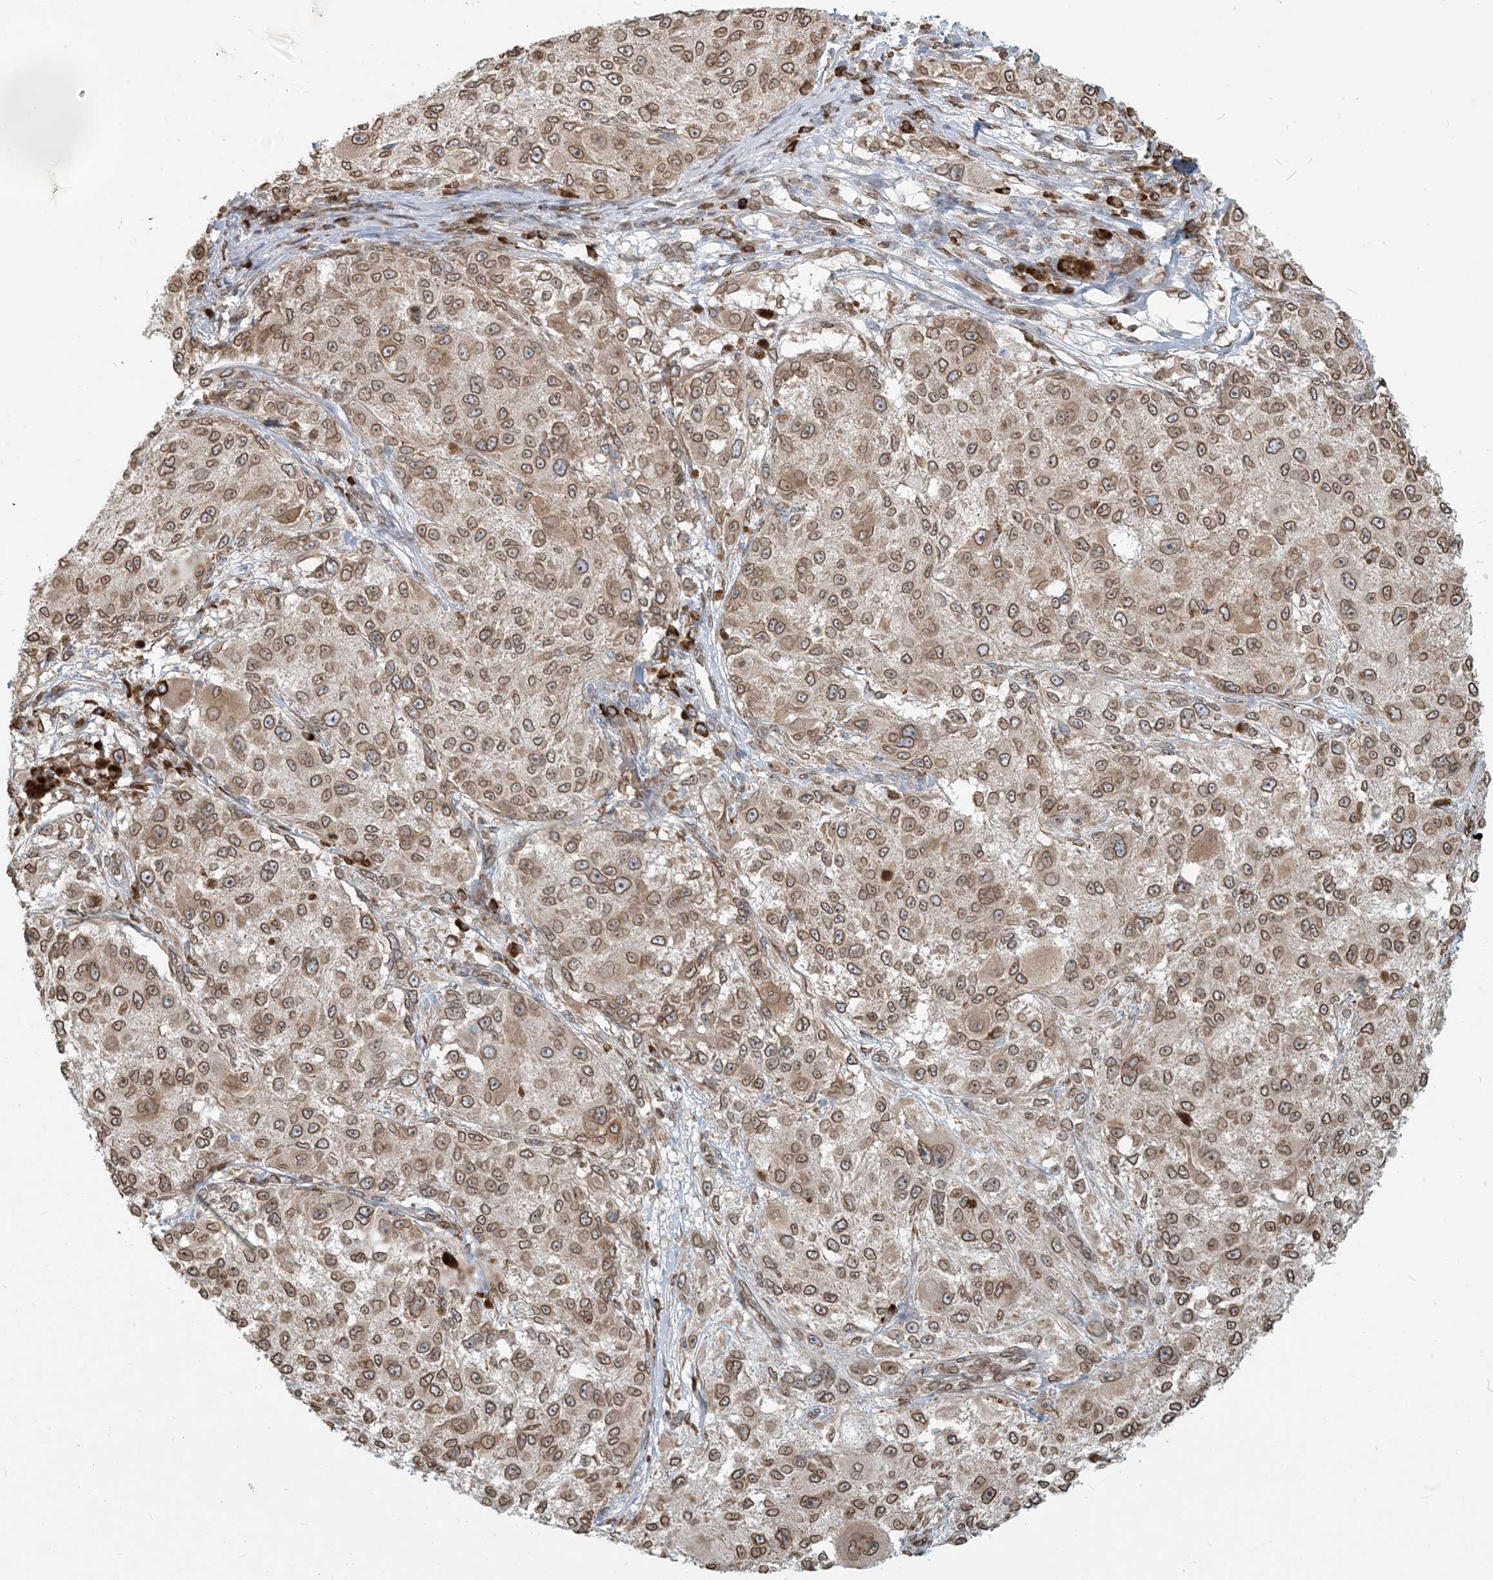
{"staining": {"intensity": "moderate", "quantity": ">75%", "location": "cytoplasmic/membranous,nuclear"}, "tissue": "melanoma", "cell_type": "Tumor cells", "image_type": "cancer", "snomed": [{"axis": "morphology", "description": "Necrosis, NOS"}, {"axis": "morphology", "description": "Malignant melanoma, NOS"}, {"axis": "topography", "description": "Skin"}], "caption": "Moderate cytoplasmic/membranous and nuclear positivity for a protein is identified in approximately >75% of tumor cells of malignant melanoma using immunohistochemistry (IHC).", "gene": "WWP1", "patient": {"sex": "female", "age": 87}}